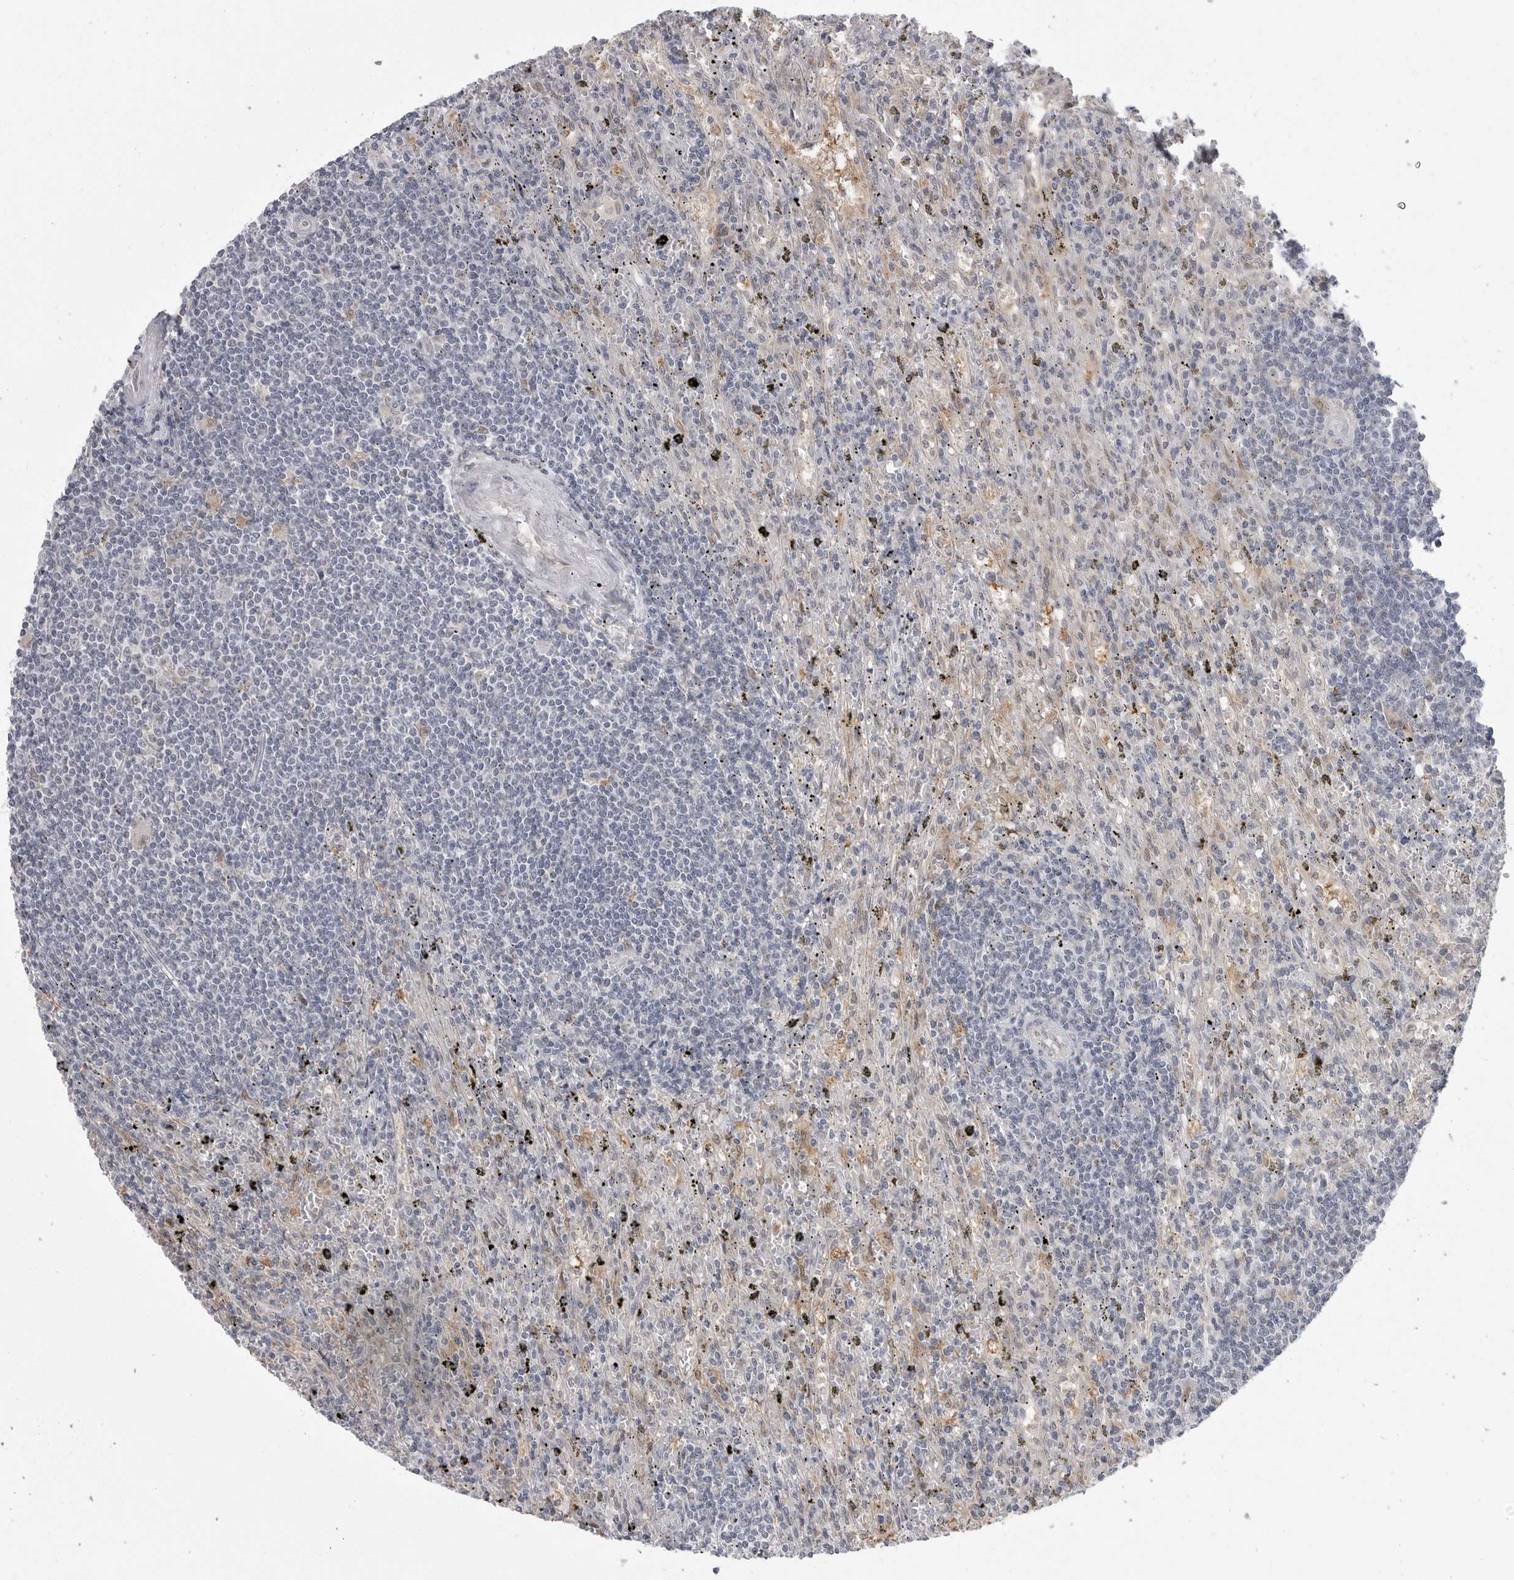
{"staining": {"intensity": "negative", "quantity": "none", "location": "none"}, "tissue": "lymphoma", "cell_type": "Tumor cells", "image_type": "cancer", "snomed": [{"axis": "morphology", "description": "Malignant lymphoma, non-Hodgkin's type, Low grade"}, {"axis": "topography", "description": "Spleen"}], "caption": "DAB immunohistochemical staining of human lymphoma reveals no significant staining in tumor cells. The staining is performed using DAB brown chromogen with nuclei counter-stained in using hematoxylin.", "gene": "PNPO", "patient": {"sex": "male", "age": 76}}